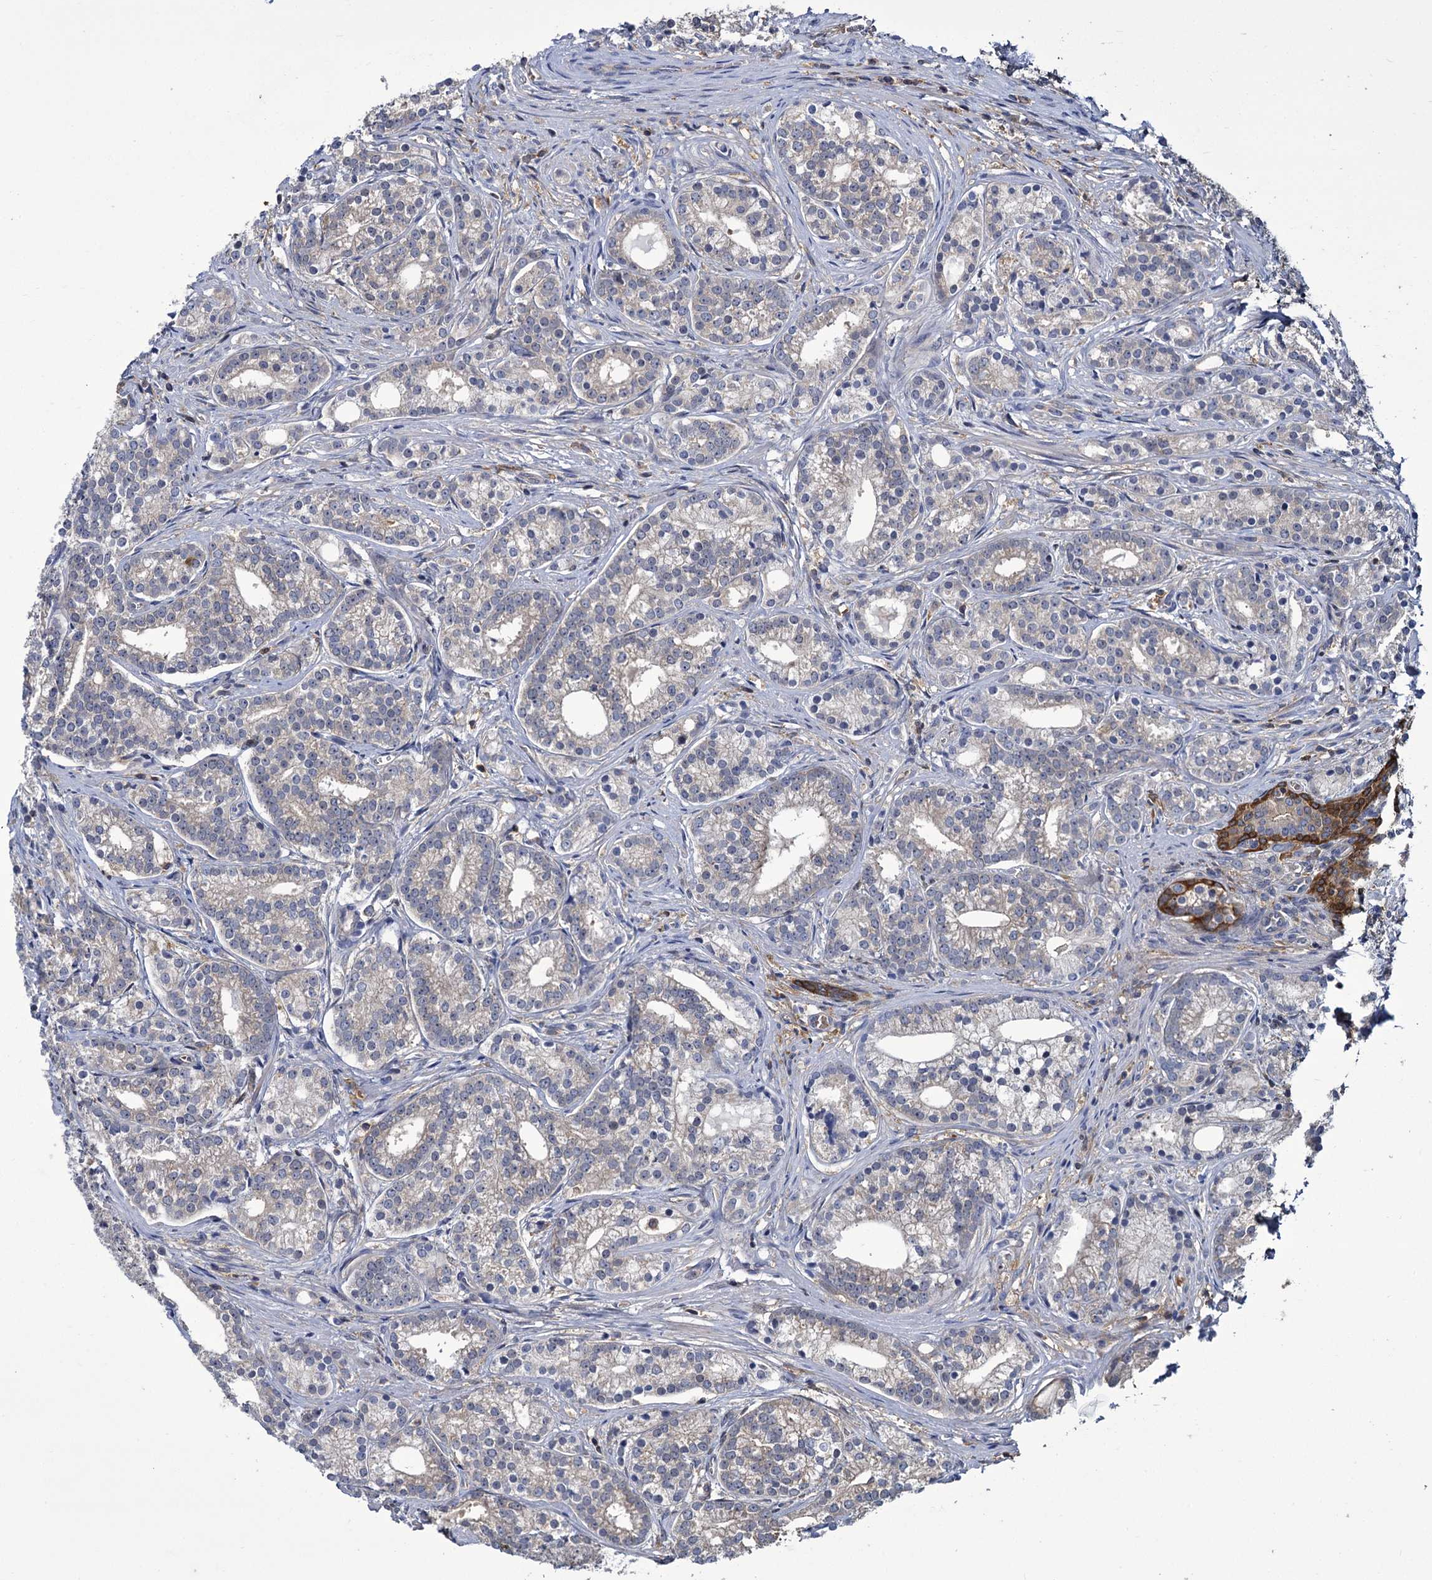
{"staining": {"intensity": "weak", "quantity": "<25%", "location": "cytoplasmic/membranous"}, "tissue": "prostate cancer", "cell_type": "Tumor cells", "image_type": "cancer", "snomed": [{"axis": "morphology", "description": "Adenocarcinoma, Low grade"}, {"axis": "topography", "description": "Prostate"}], "caption": "This micrograph is of prostate cancer stained with immunohistochemistry (IHC) to label a protein in brown with the nuclei are counter-stained blue. There is no positivity in tumor cells. The staining is performed using DAB (3,3'-diaminobenzidine) brown chromogen with nuclei counter-stained in using hematoxylin.", "gene": "GCLC", "patient": {"sex": "male", "age": 71}}